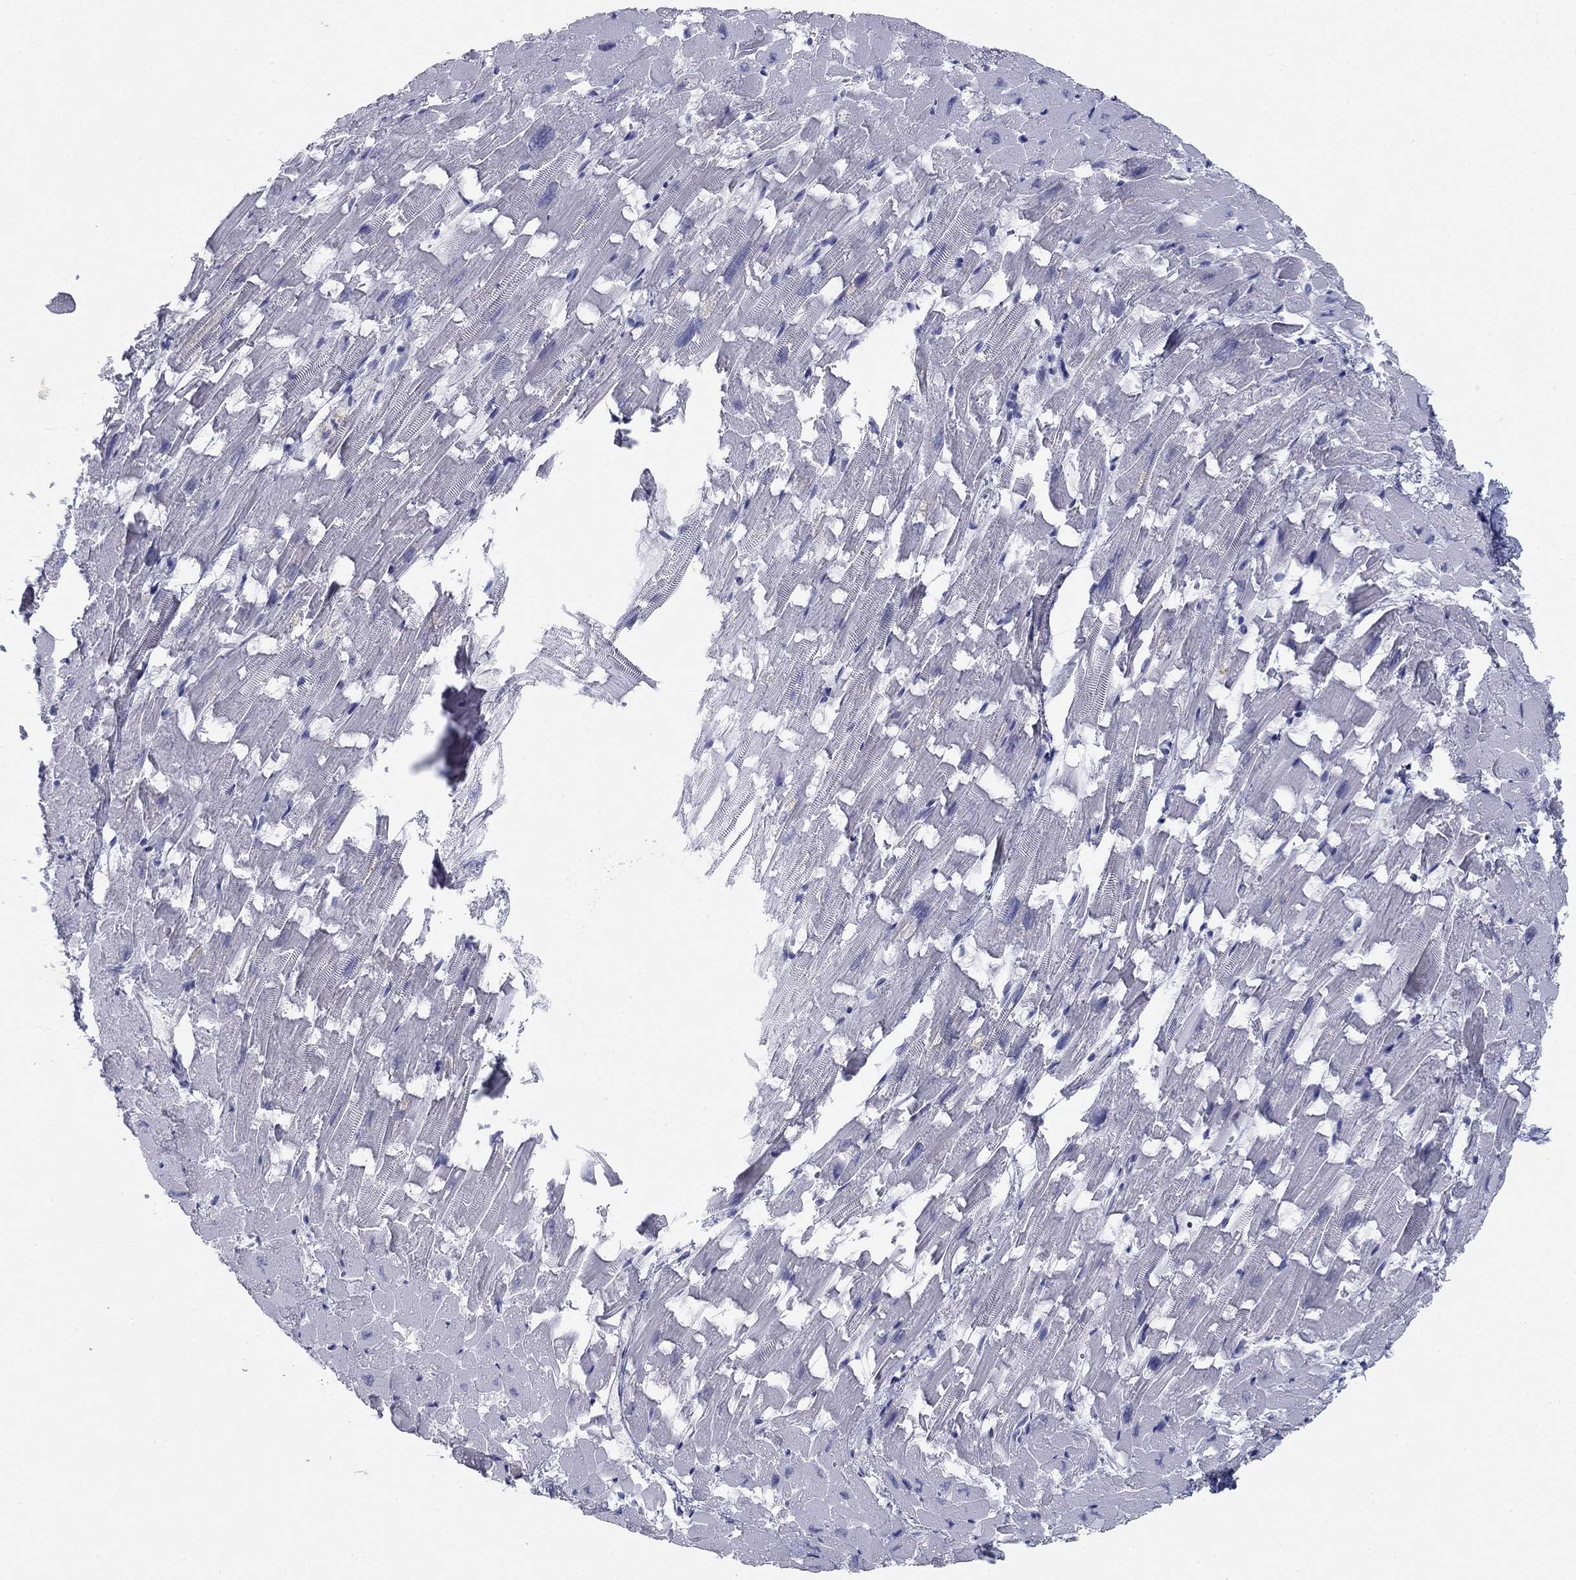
{"staining": {"intensity": "negative", "quantity": "none", "location": "none"}, "tissue": "heart muscle", "cell_type": "Cardiomyocytes", "image_type": "normal", "snomed": [{"axis": "morphology", "description": "Normal tissue, NOS"}, {"axis": "topography", "description": "Heart"}], "caption": "Immunohistochemical staining of normal human heart muscle reveals no significant expression in cardiomyocytes. (DAB immunohistochemistry, high magnification).", "gene": "PLS1", "patient": {"sex": "female", "age": 64}}